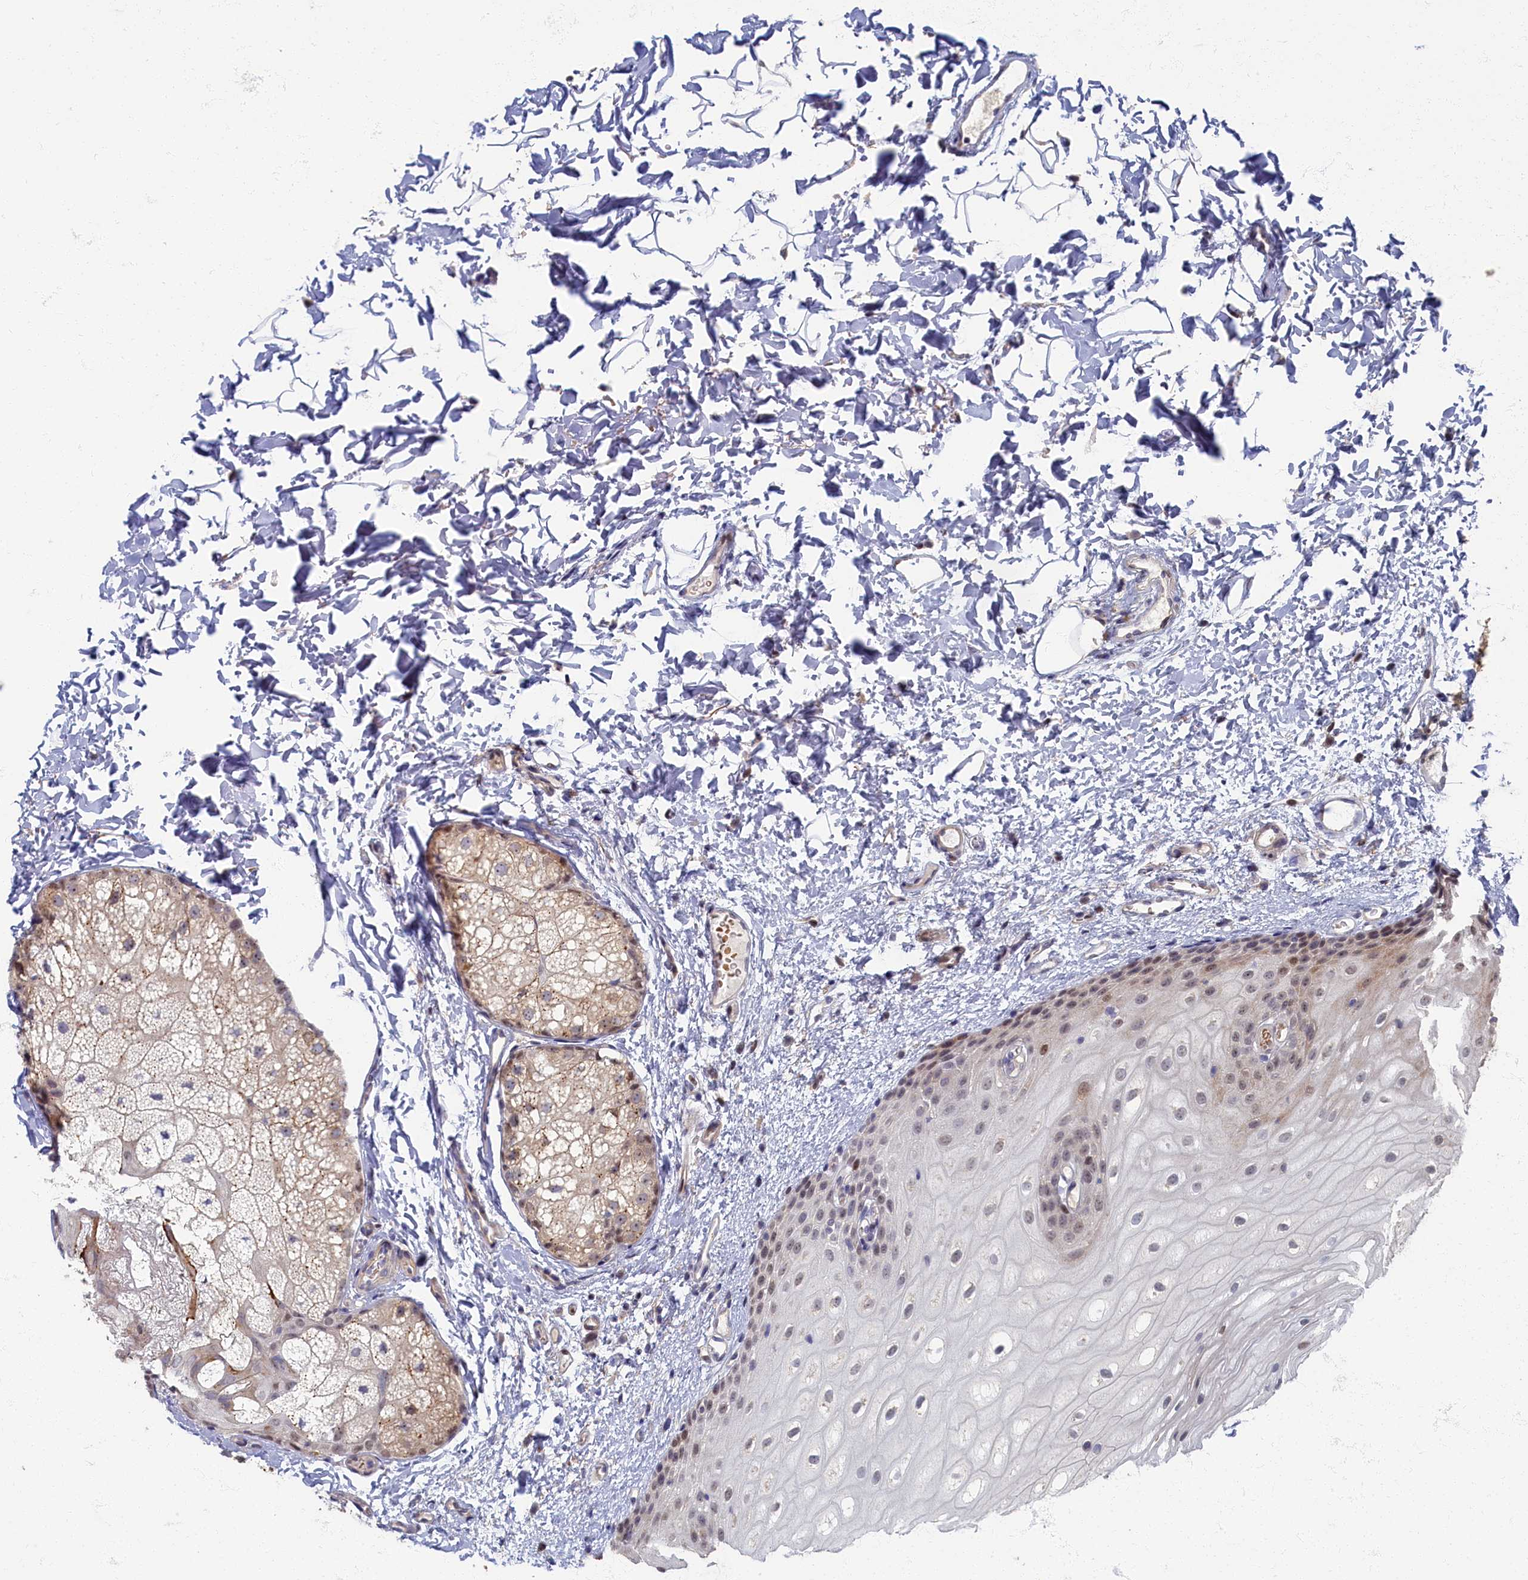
{"staining": {"intensity": "moderate", "quantity": "<25%", "location": "cytoplasmic/membranous,nuclear"}, "tissue": "oral mucosa", "cell_type": "Squamous epithelial cells", "image_type": "normal", "snomed": [{"axis": "morphology", "description": "Normal tissue, NOS"}, {"axis": "topography", "description": "Oral tissue"}], "caption": "Immunohistochemical staining of normal human oral mucosa demonstrates moderate cytoplasmic/membranous,nuclear protein expression in approximately <25% of squamous epithelial cells. (IHC, brightfield microscopy, high magnification).", "gene": "HUNK", "patient": {"sex": "female", "age": 70}}